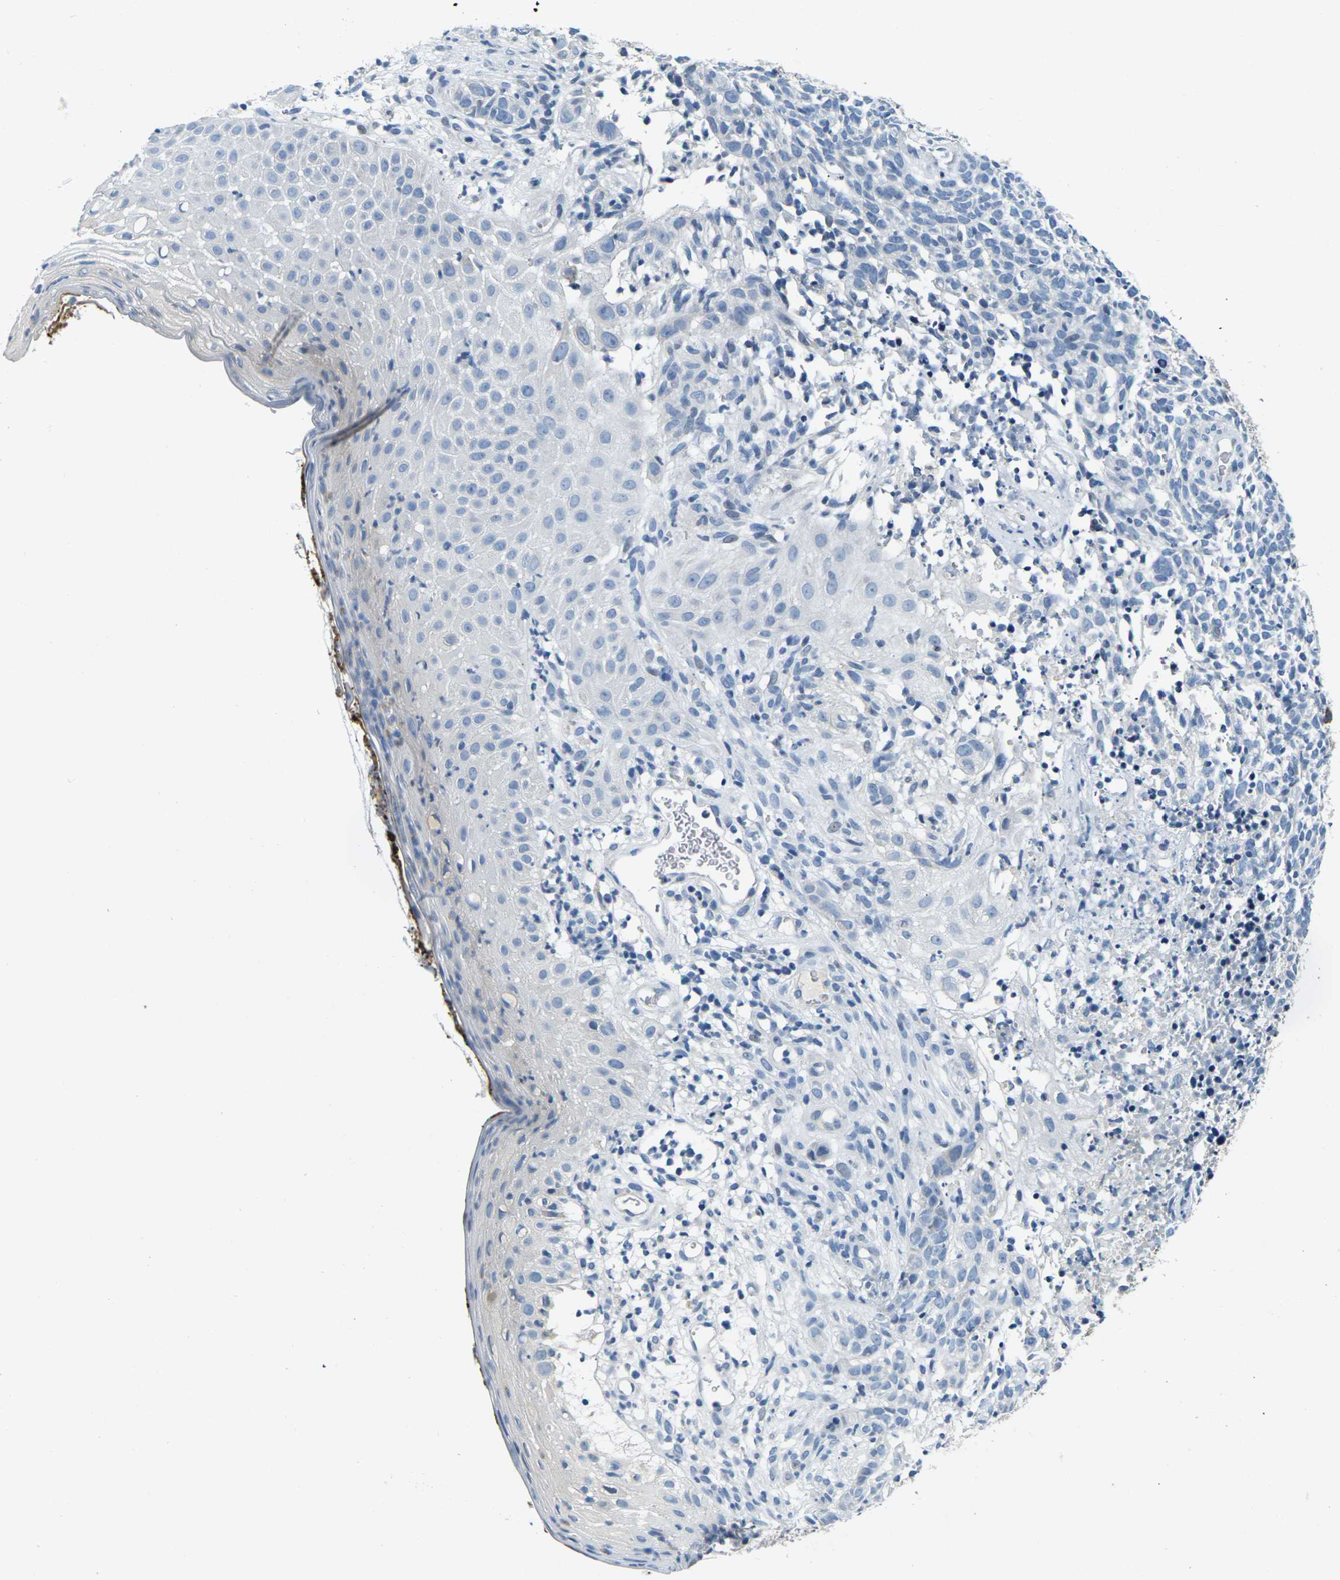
{"staining": {"intensity": "negative", "quantity": "none", "location": "none"}, "tissue": "skin cancer", "cell_type": "Tumor cells", "image_type": "cancer", "snomed": [{"axis": "morphology", "description": "Basal cell carcinoma"}, {"axis": "topography", "description": "Skin"}], "caption": "Immunohistochemistry image of human skin cancer (basal cell carcinoma) stained for a protein (brown), which reveals no expression in tumor cells.", "gene": "SHISAL2B", "patient": {"sex": "female", "age": 84}}